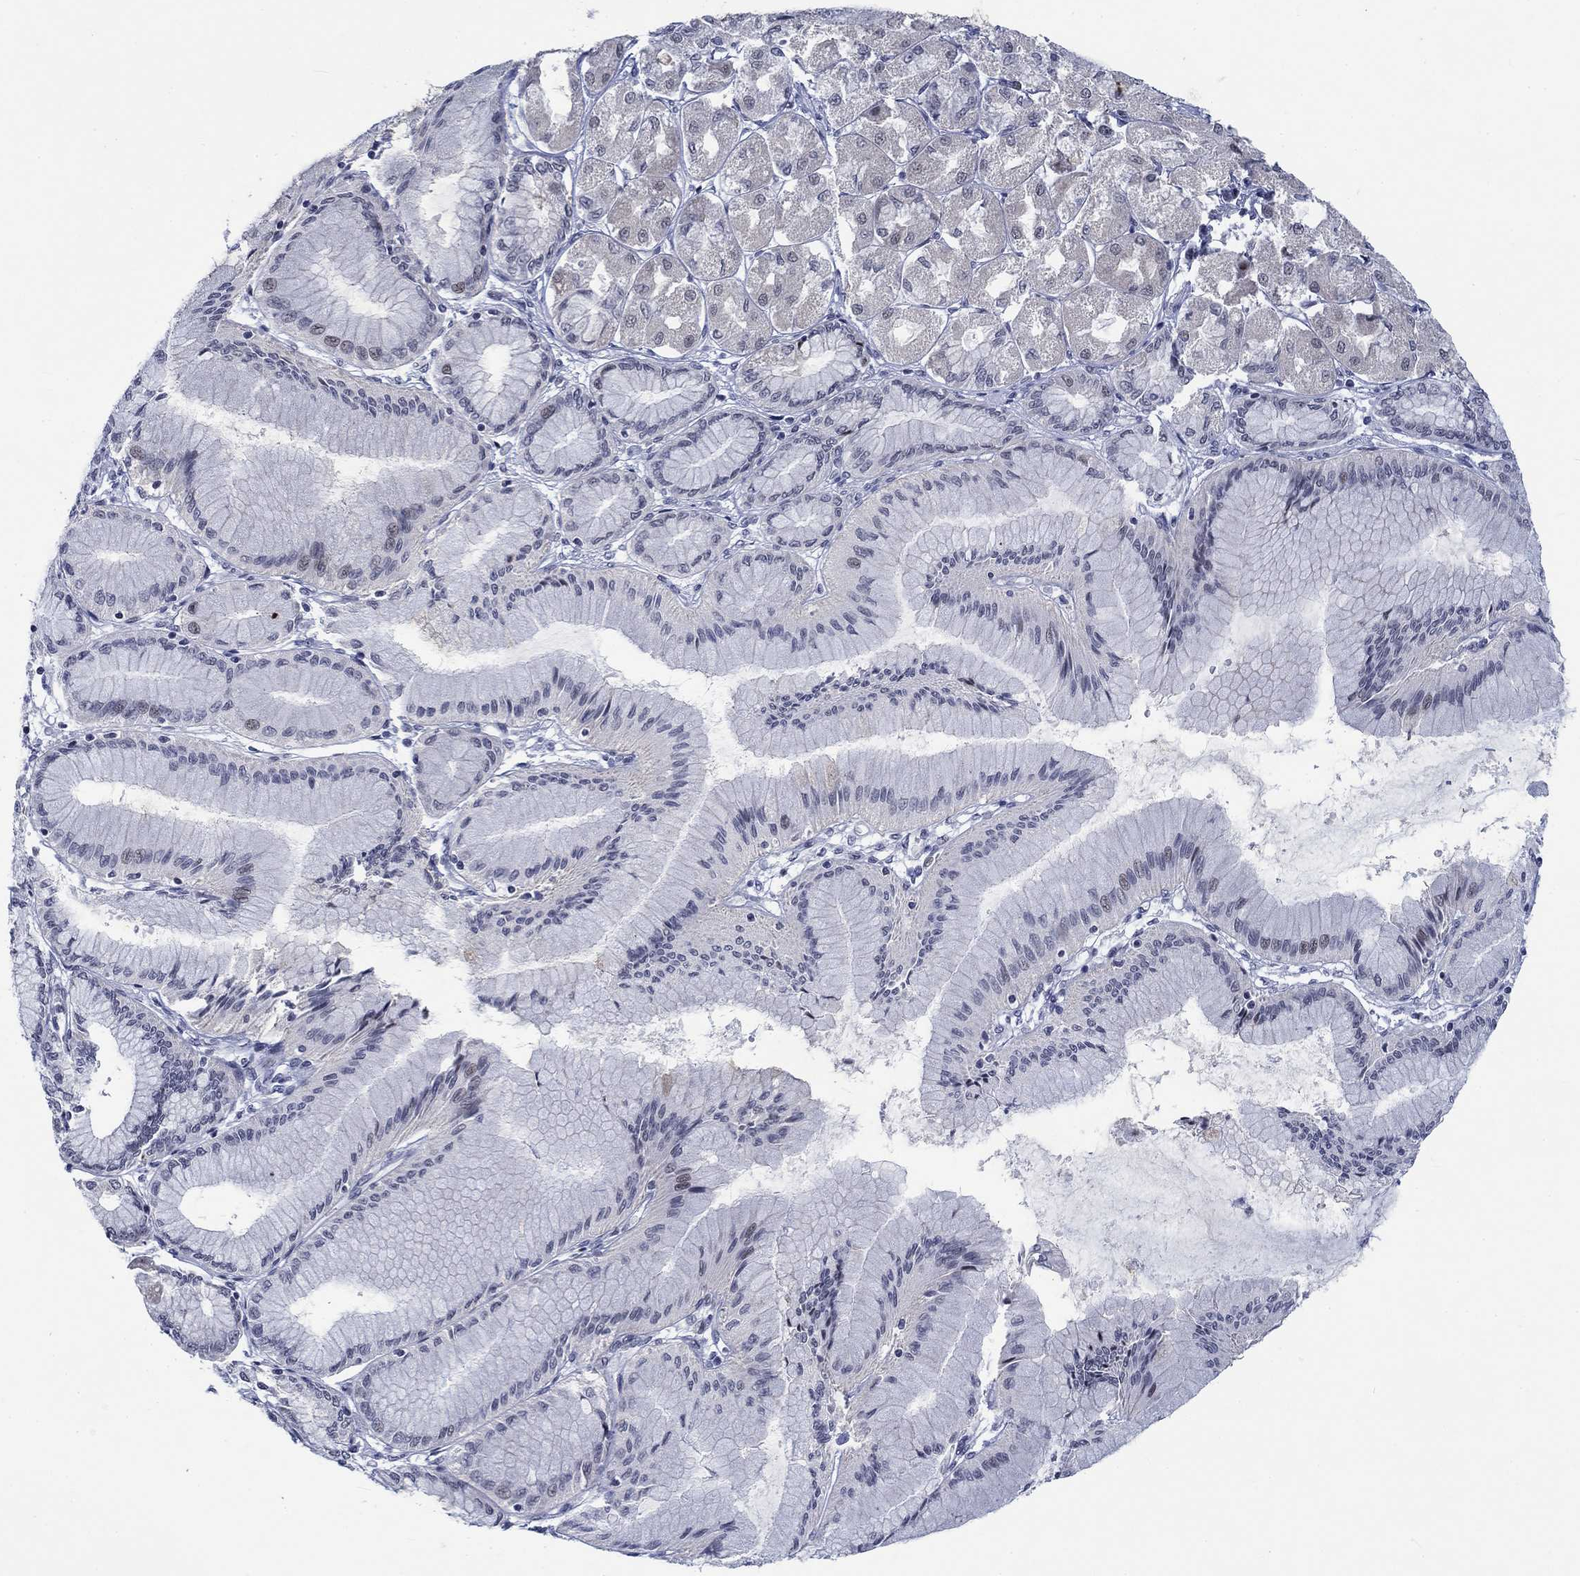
{"staining": {"intensity": "negative", "quantity": "none", "location": "none"}, "tissue": "stomach cancer", "cell_type": "Tumor cells", "image_type": "cancer", "snomed": [{"axis": "morphology", "description": "Normal tissue, NOS"}, {"axis": "morphology", "description": "Adenocarcinoma, NOS"}, {"axis": "morphology", "description": "Adenocarcinoma, High grade"}, {"axis": "topography", "description": "Stomach, upper"}, {"axis": "topography", "description": "Stomach"}], "caption": "Tumor cells are negative for protein expression in human stomach cancer.", "gene": "NEU3", "patient": {"sex": "female", "age": 65}}